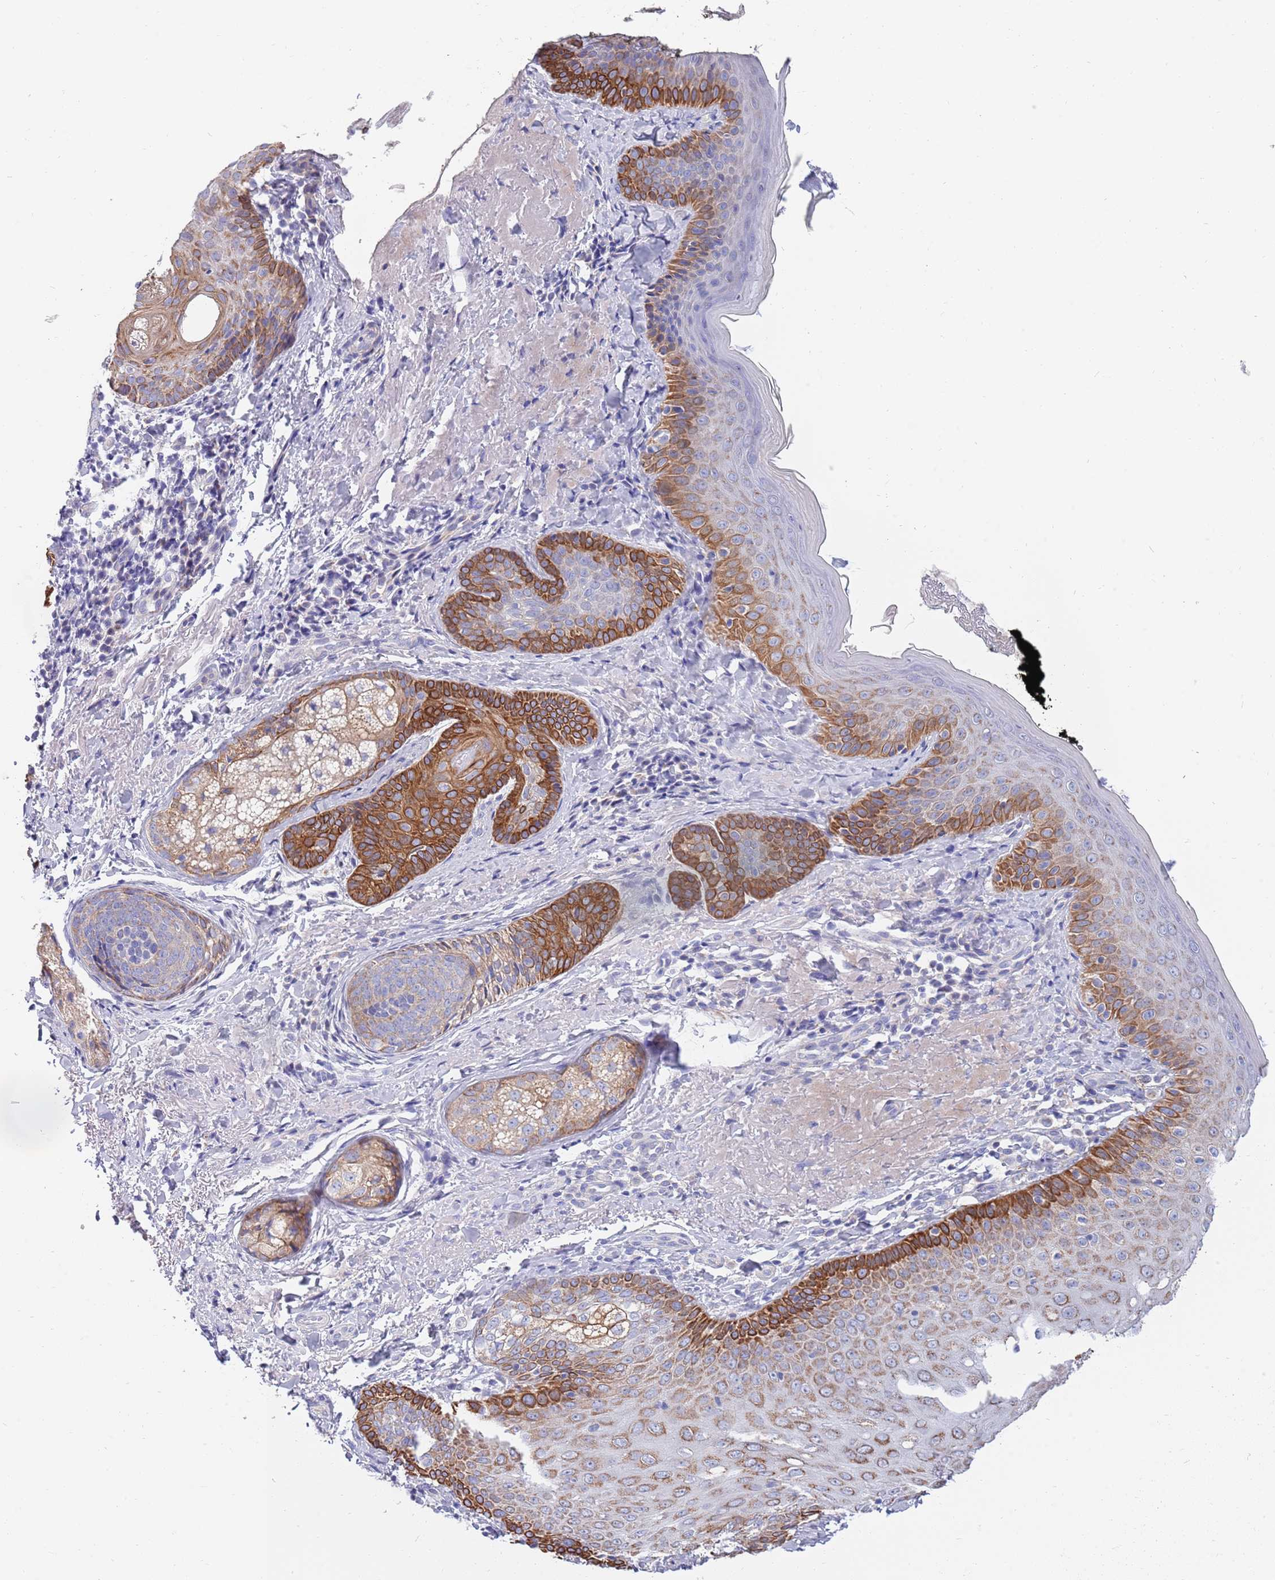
{"staining": {"intensity": "negative", "quantity": "none", "location": "none"}, "tissue": "skin", "cell_type": "Fibroblasts", "image_type": "normal", "snomed": [{"axis": "morphology", "description": "Normal tissue, NOS"}, {"axis": "topography", "description": "Skin"}], "caption": "High power microscopy histopathology image of an immunohistochemistry (IHC) photomicrograph of benign skin, revealing no significant staining in fibroblasts. (Stains: DAB (3,3'-diaminobenzidine) immunohistochemistry with hematoxylin counter stain, Microscopy: brightfield microscopy at high magnification).", "gene": "EMC8", "patient": {"sex": "male", "age": 57}}